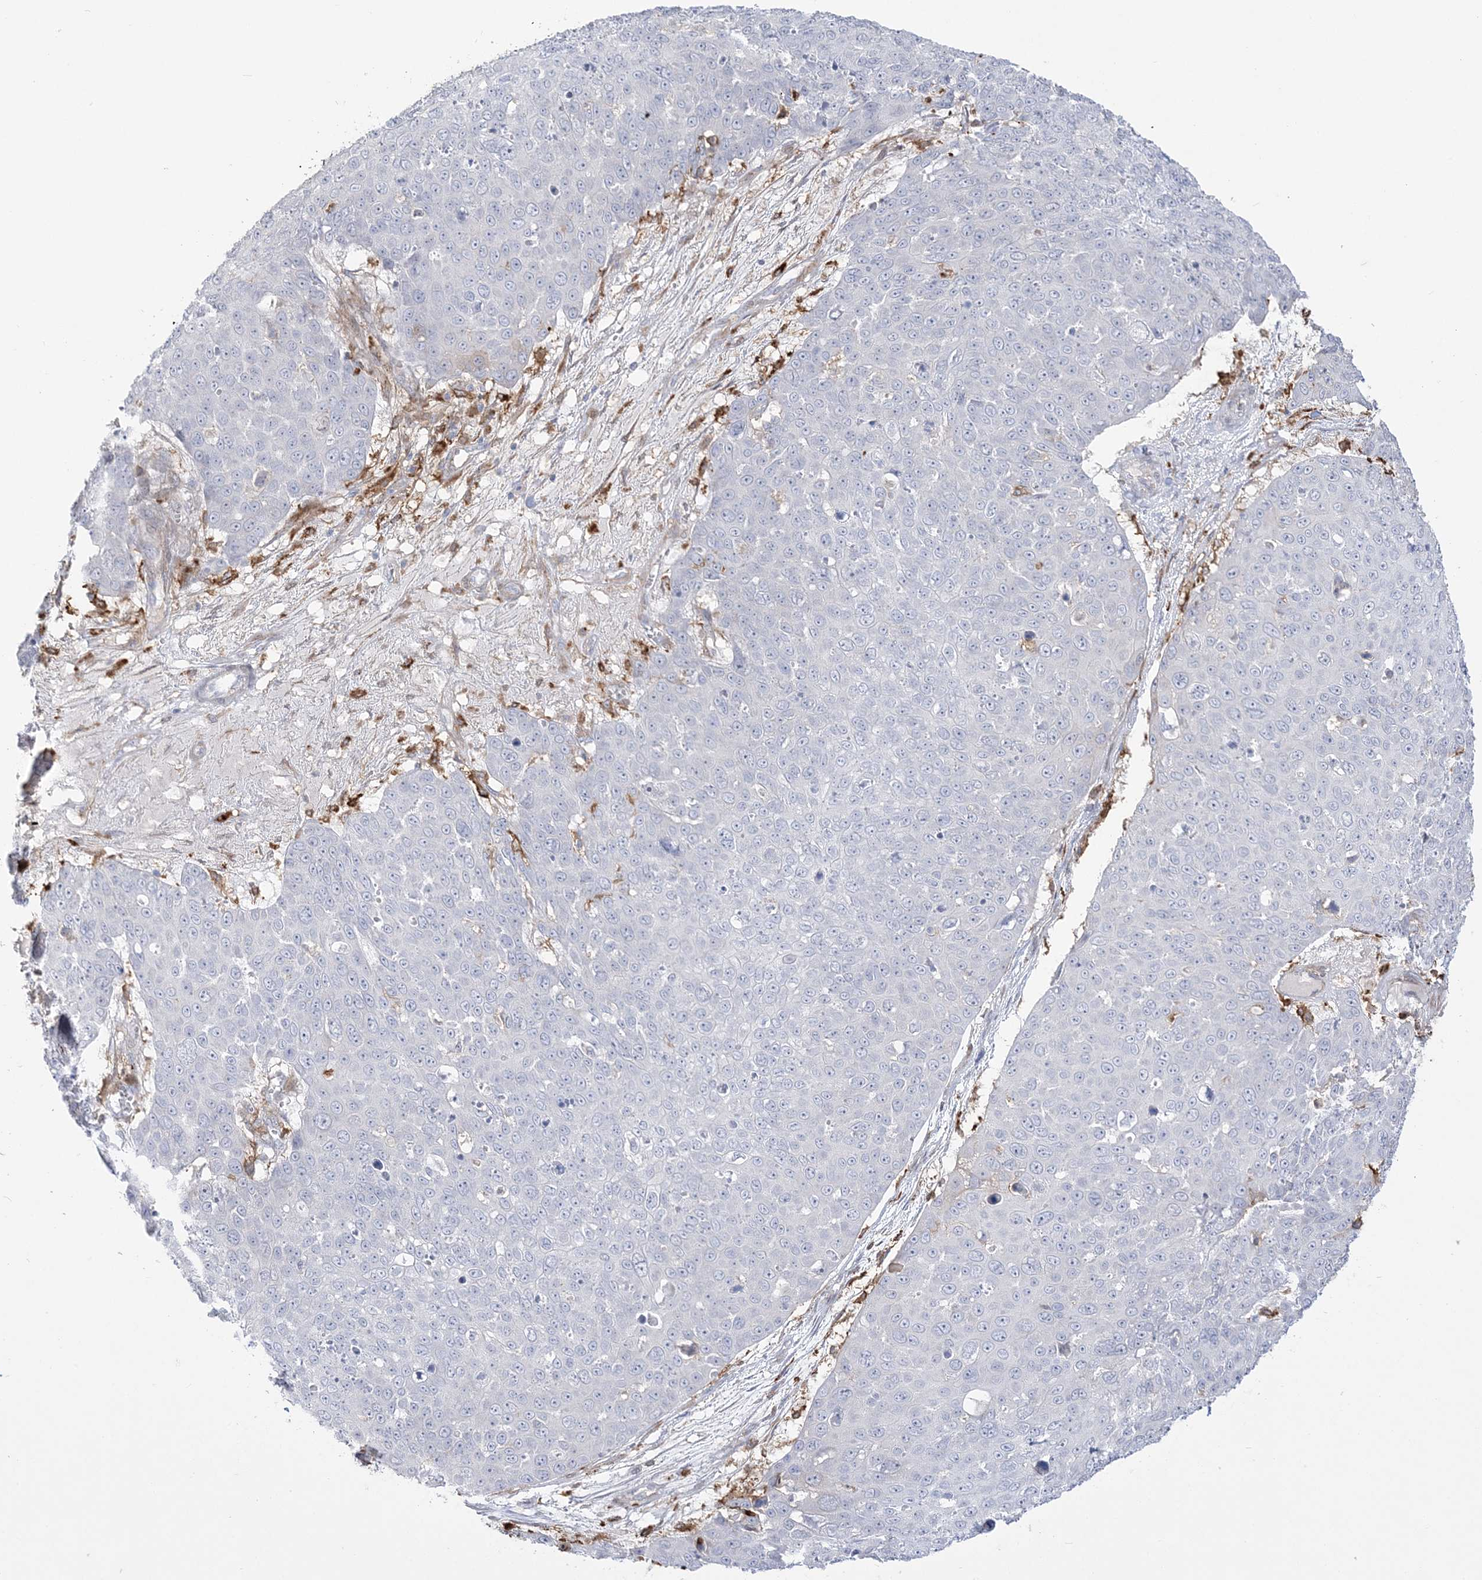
{"staining": {"intensity": "negative", "quantity": "none", "location": "none"}, "tissue": "skin cancer", "cell_type": "Tumor cells", "image_type": "cancer", "snomed": [{"axis": "morphology", "description": "Squamous cell carcinoma, NOS"}, {"axis": "topography", "description": "Skin"}], "caption": "IHC image of neoplastic tissue: squamous cell carcinoma (skin) stained with DAB reveals no significant protein positivity in tumor cells. (Immunohistochemistry (ihc), brightfield microscopy, high magnification).", "gene": "HAAO", "patient": {"sex": "male", "age": 71}}